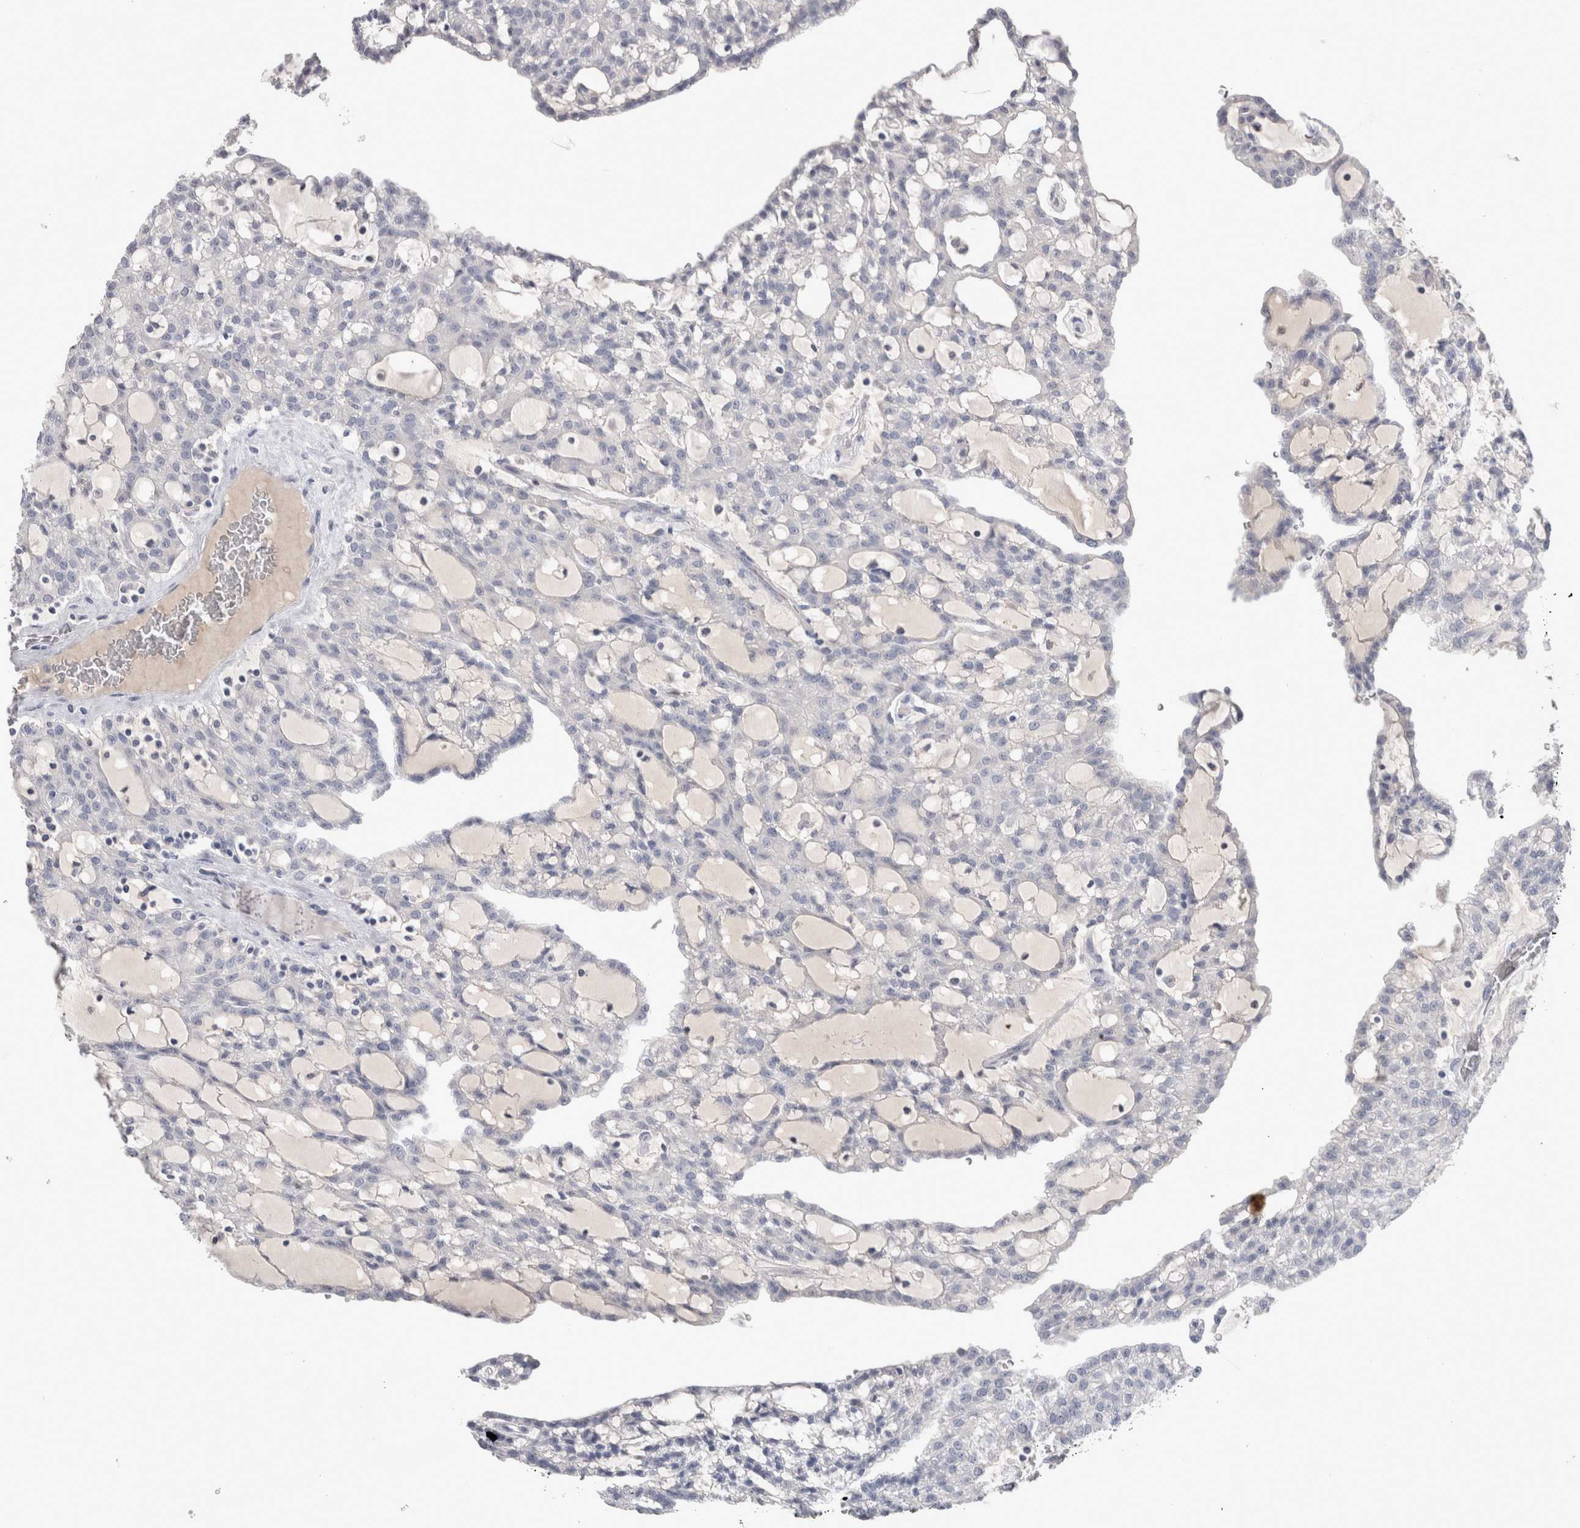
{"staining": {"intensity": "negative", "quantity": "none", "location": "none"}, "tissue": "renal cancer", "cell_type": "Tumor cells", "image_type": "cancer", "snomed": [{"axis": "morphology", "description": "Adenocarcinoma, NOS"}, {"axis": "topography", "description": "Kidney"}], "caption": "The histopathology image exhibits no staining of tumor cells in renal cancer.", "gene": "REG1A", "patient": {"sex": "male", "age": 63}}